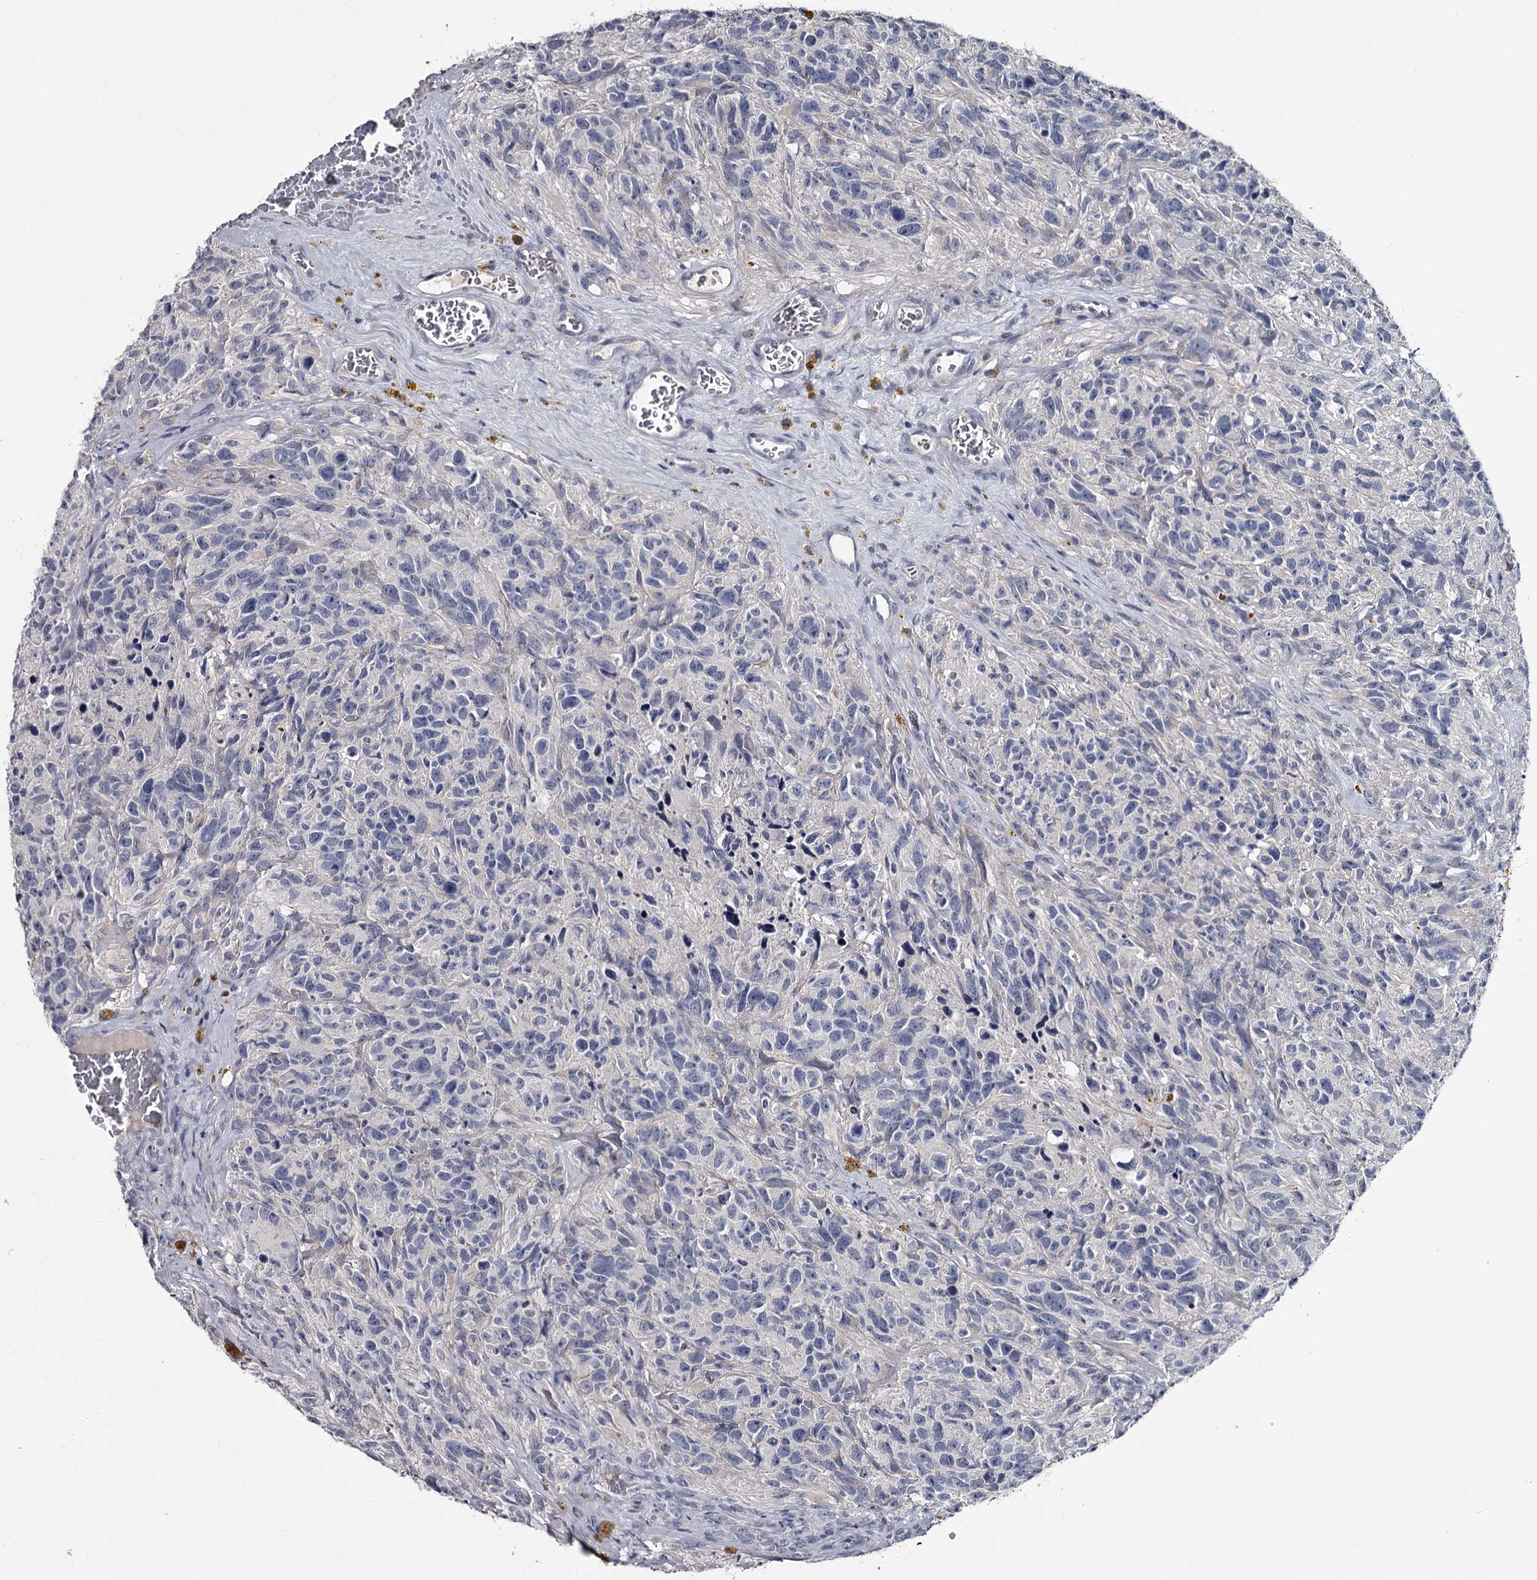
{"staining": {"intensity": "negative", "quantity": "none", "location": "none"}, "tissue": "glioma", "cell_type": "Tumor cells", "image_type": "cancer", "snomed": [{"axis": "morphology", "description": "Glioma, malignant, High grade"}, {"axis": "topography", "description": "Brain"}], "caption": "Tumor cells are negative for protein expression in human malignant glioma (high-grade).", "gene": "DAO", "patient": {"sex": "male", "age": 69}}